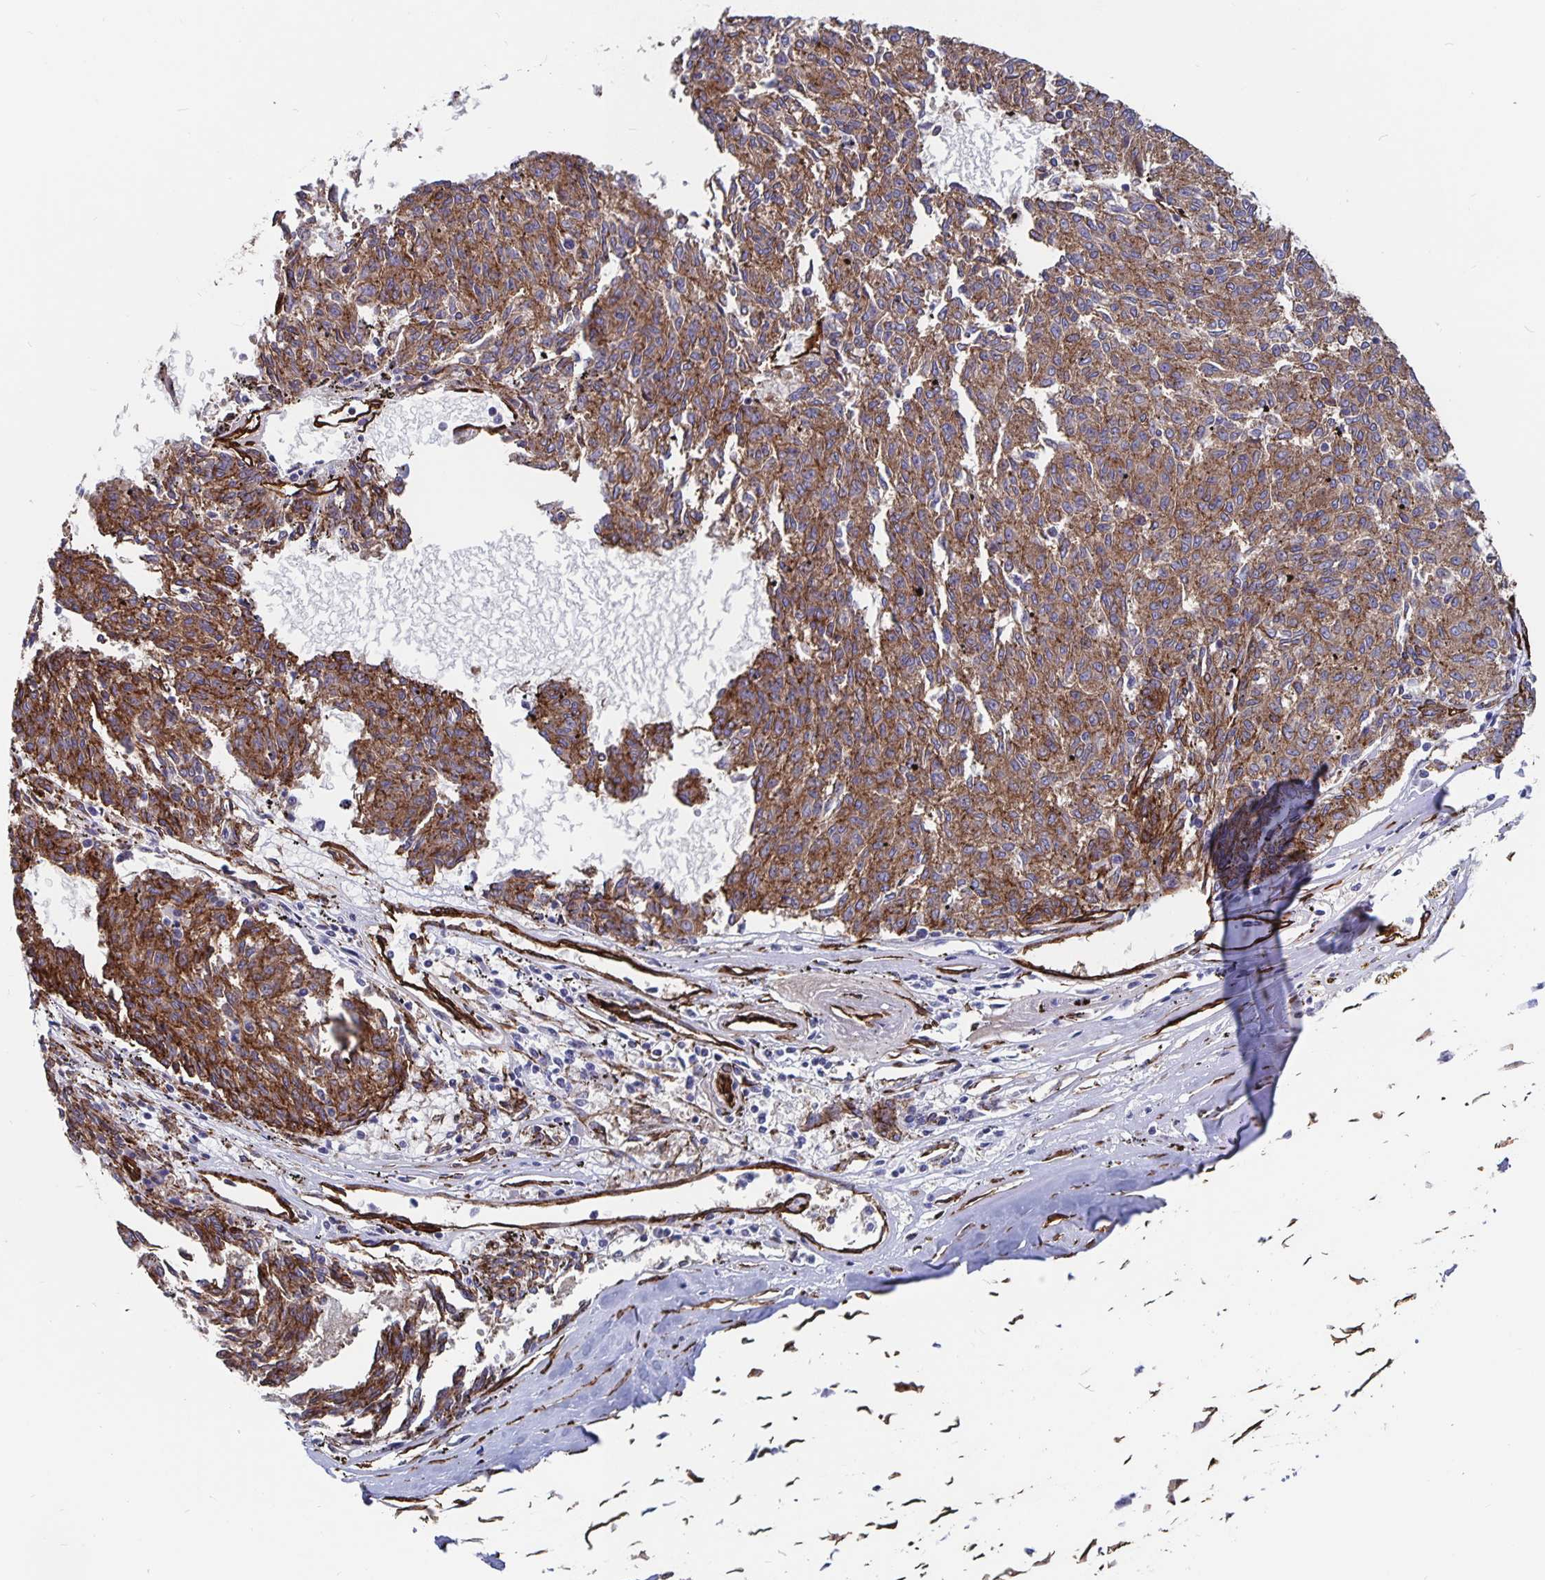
{"staining": {"intensity": "strong", "quantity": ">75%", "location": "cytoplasmic/membranous"}, "tissue": "melanoma", "cell_type": "Tumor cells", "image_type": "cancer", "snomed": [{"axis": "morphology", "description": "Malignant melanoma, NOS"}, {"axis": "topography", "description": "Skin"}], "caption": "Human malignant melanoma stained for a protein (brown) shows strong cytoplasmic/membranous positive expression in about >75% of tumor cells.", "gene": "DCHS2", "patient": {"sex": "female", "age": 72}}